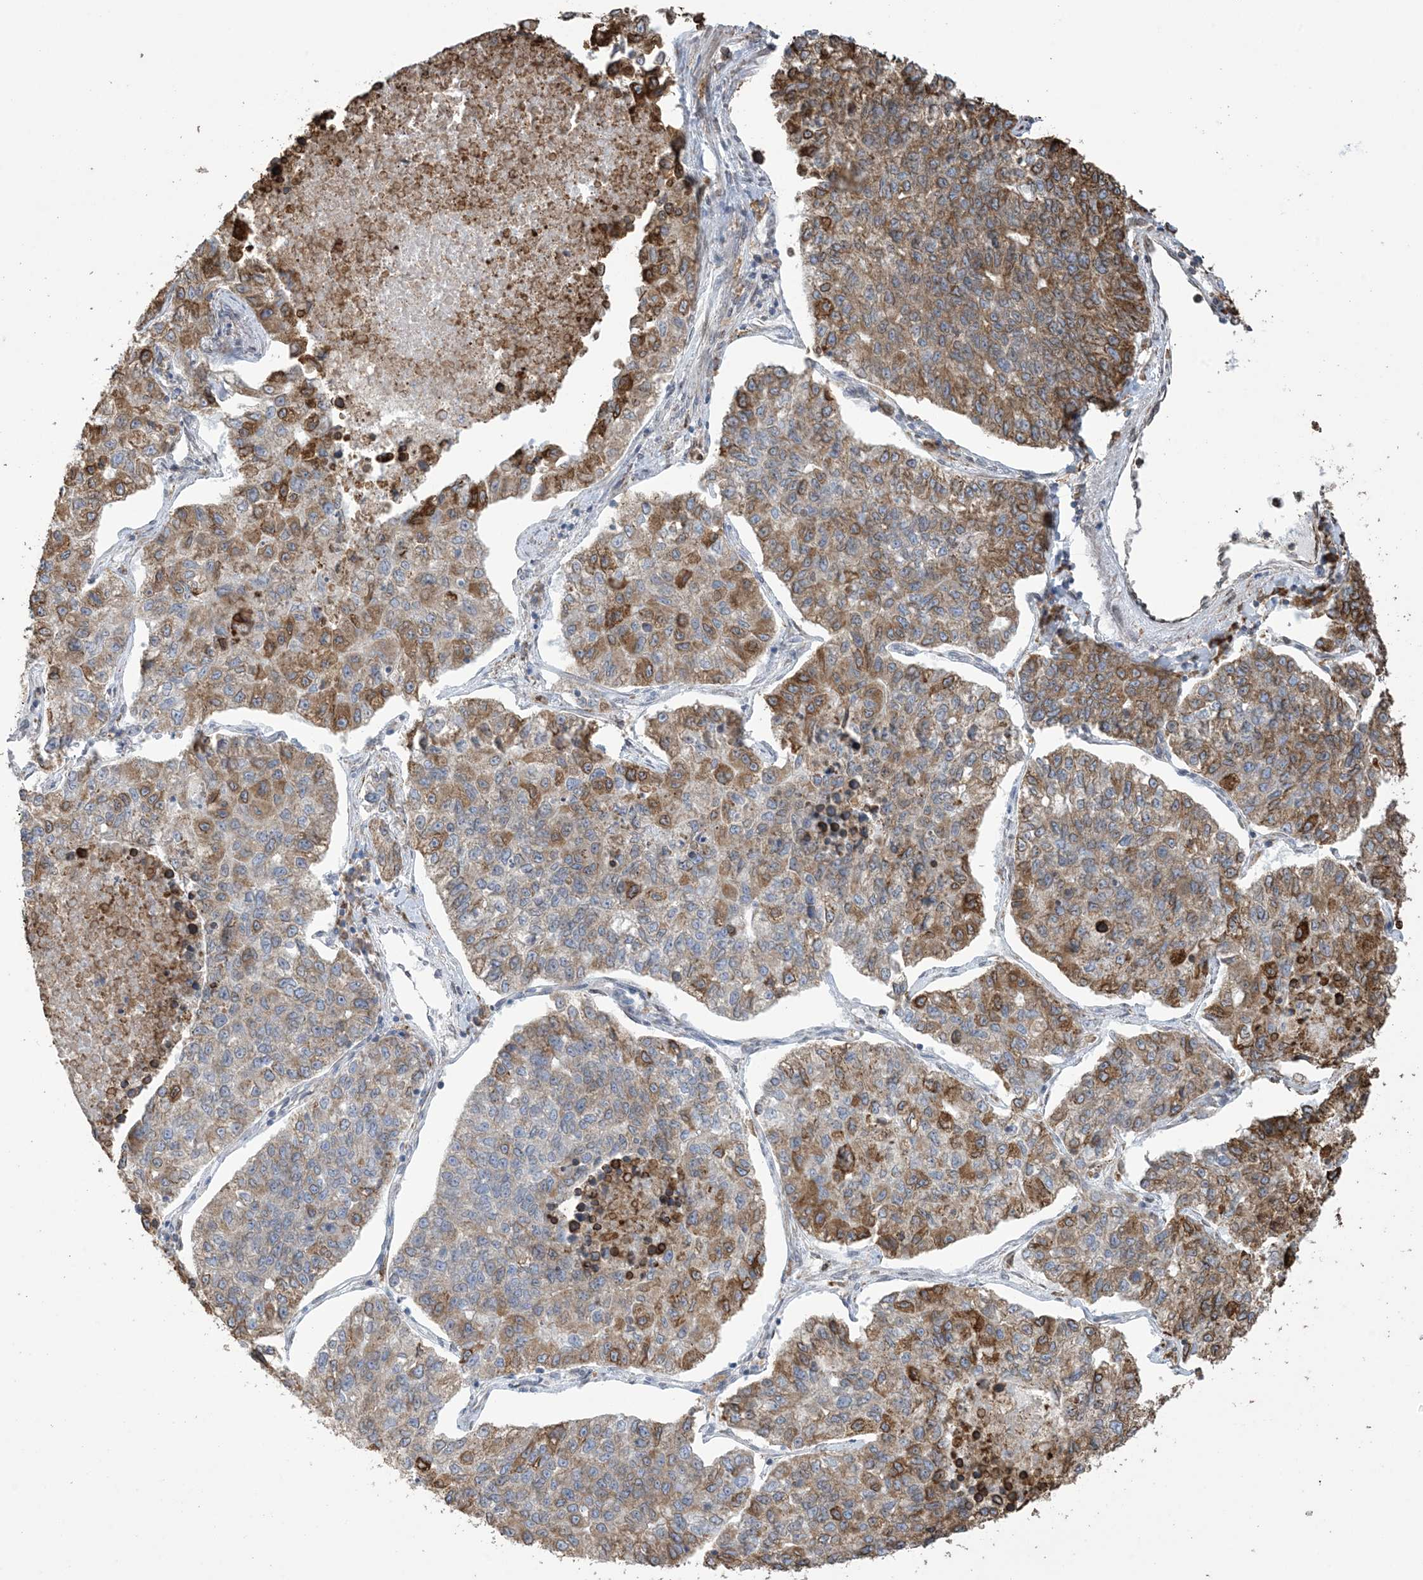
{"staining": {"intensity": "moderate", "quantity": "25%-75%", "location": "cytoplasmic/membranous"}, "tissue": "lung cancer", "cell_type": "Tumor cells", "image_type": "cancer", "snomed": [{"axis": "morphology", "description": "Adenocarcinoma, NOS"}, {"axis": "topography", "description": "Lung"}], "caption": "Immunohistochemistry of human lung cancer demonstrates medium levels of moderate cytoplasmic/membranous positivity in approximately 25%-75% of tumor cells.", "gene": "SHANK1", "patient": {"sex": "male", "age": 49}}